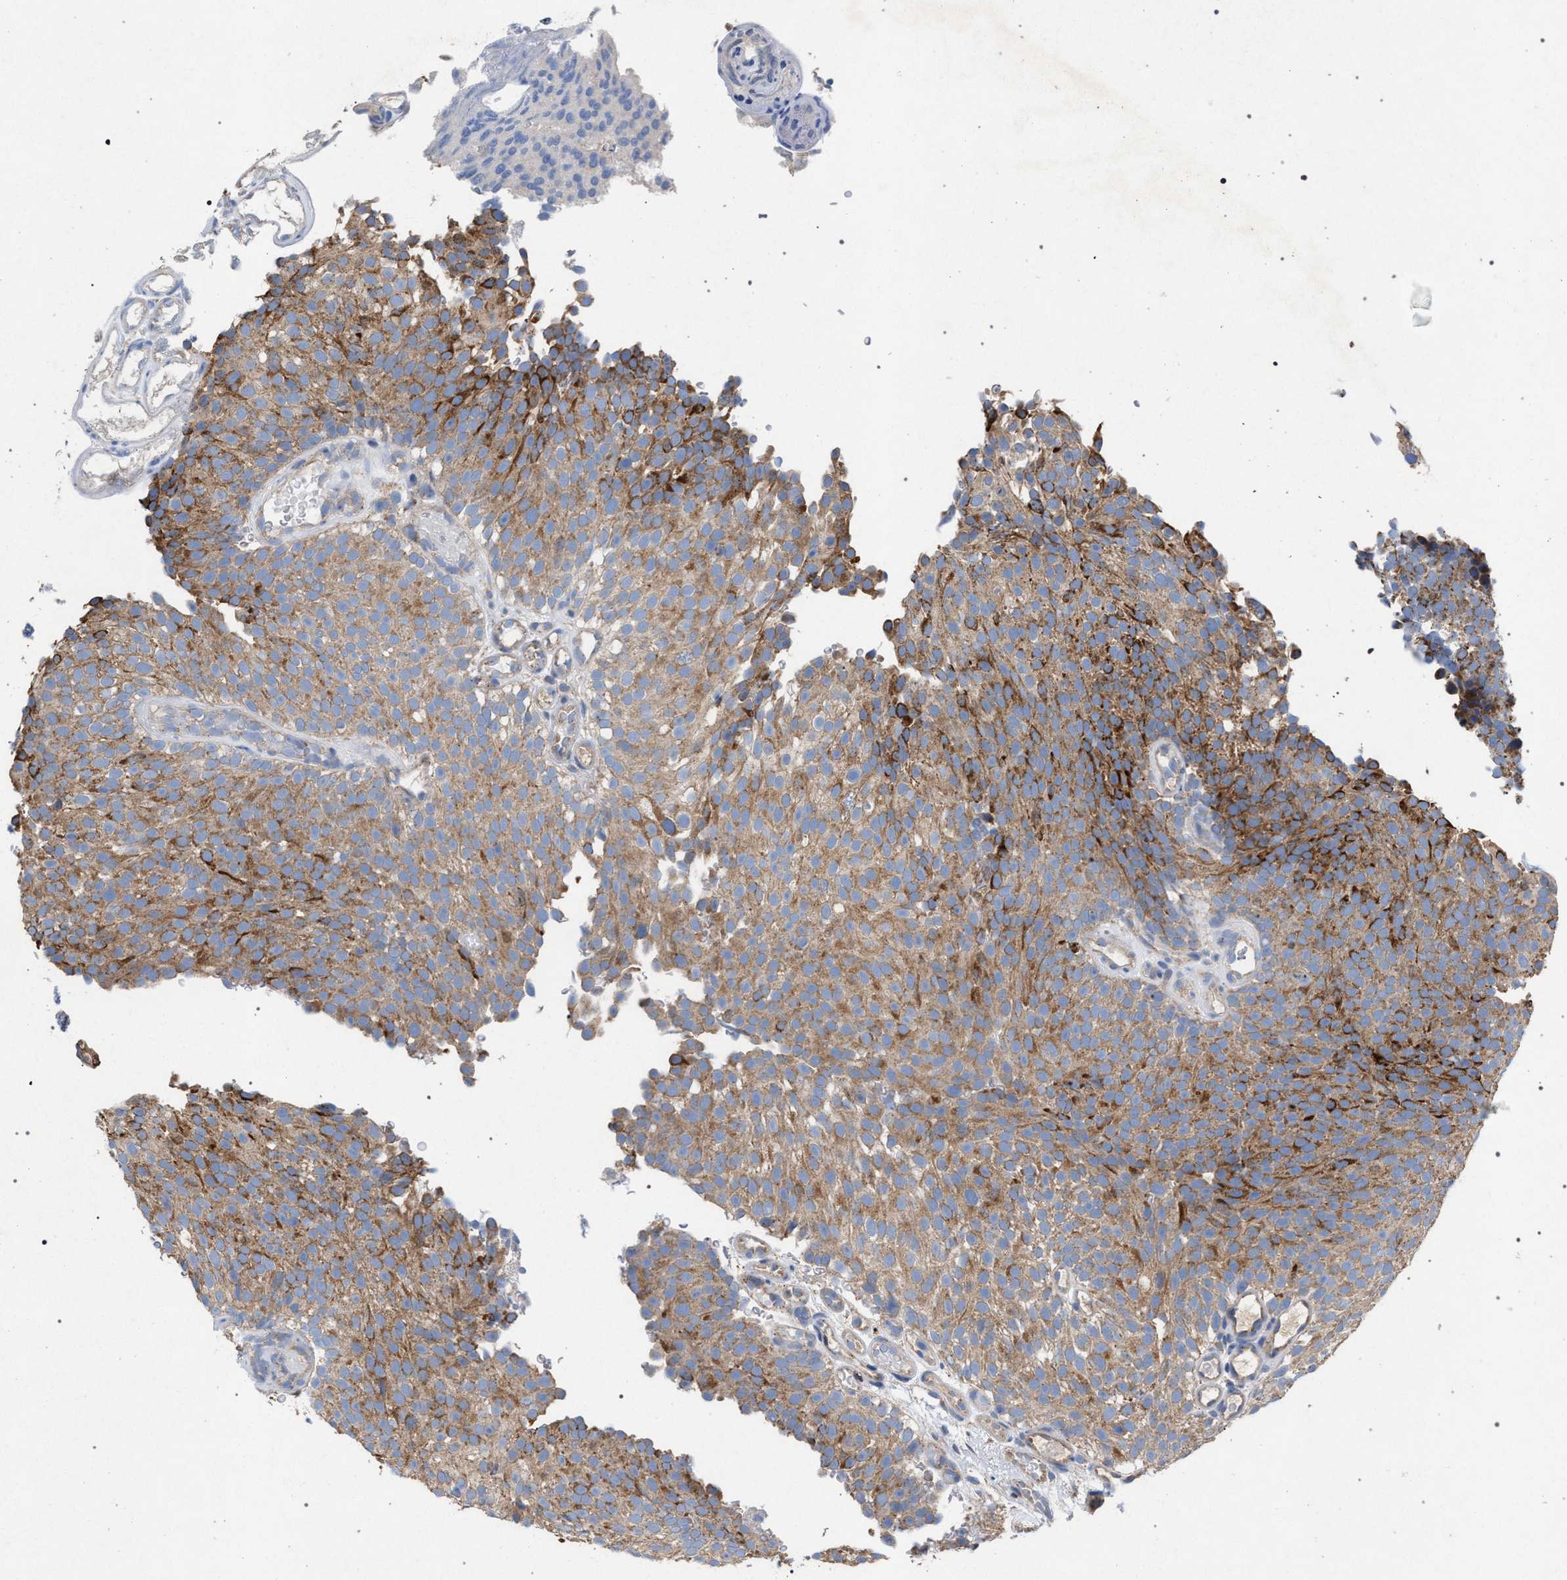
{"staining": {"intensity": "moderate", "quantity": ">75%", "location": "cytoplasmic/membranous"}, "tissue": "urothelial cancer", "cell_type": "Tumor cells", "image_type": "cancer", "snomed": [{"axis": "morphology", "description": "Urothelial carcinoma, Low grade"}, {"axis": "topography", "description": "Urinary bladder"}], "caption": "Moderate cytoplasmic/membranous positivity for a protein is appreciated in about >75% of tumor cells of urothelial carcinoma (low-grade) using IHC.", "gene": "VPS13A", "patient": {"sex": "male", "age": 78}}